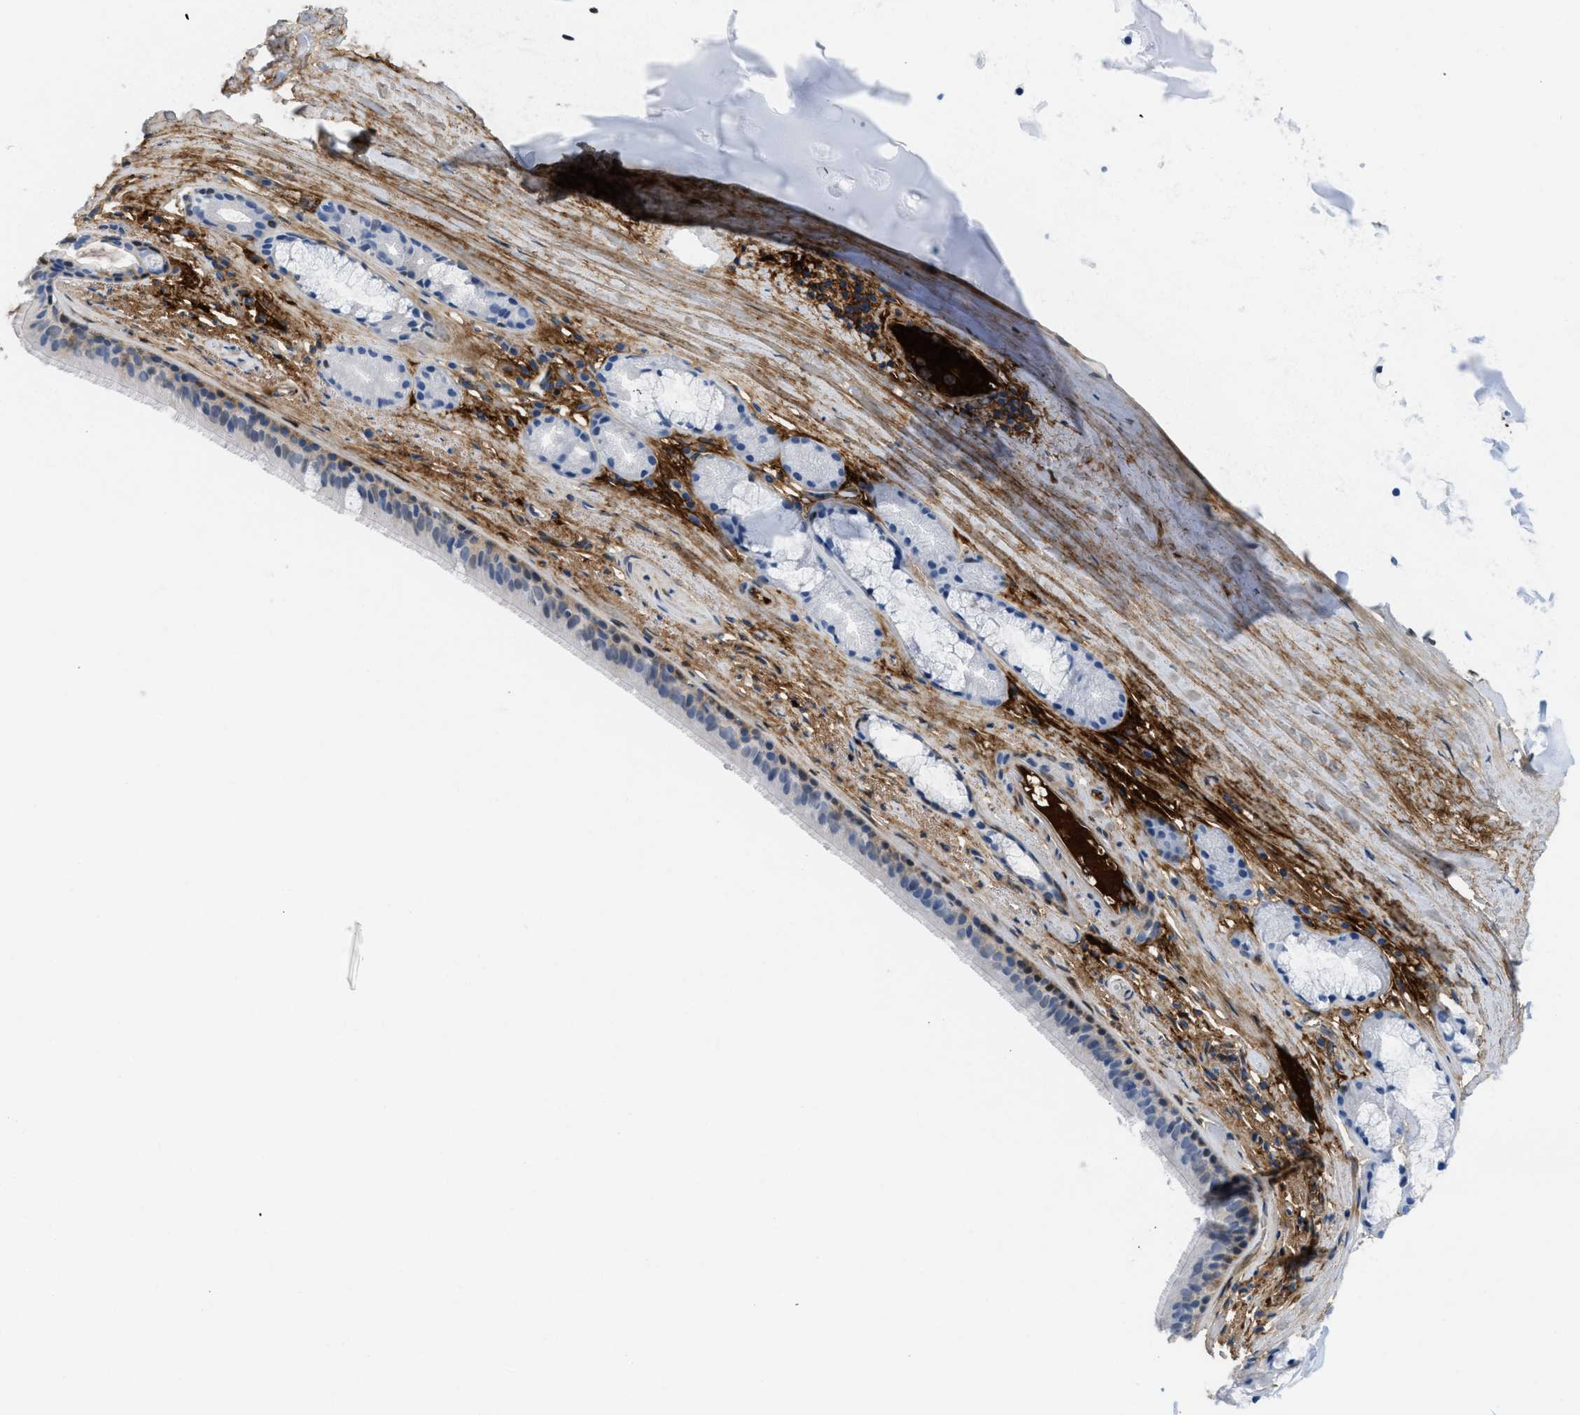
{"staining": {"intensity": "moderate", "quantity": "<25%", "location": "cytoplasmic/membranous,nuclear"}, "tissue": "bronchus", "cell_type": "Respiratory epithelial cells", "image_type": "normal", "snomed": [{"axis": "morphology", "description": "Normal tissue, NOS"}, {"axis": "topography", "description": "Cartilage tissue"}], "caption": "Immunohistochemistry of benign bronchus demonstrates low levels of moderate cytoplasmic/membranous,nuclear positivity in about <25% of respiratory epithelial cells.", "gene": "LEF1", "patient": {"sex": "female", "age": 63}}